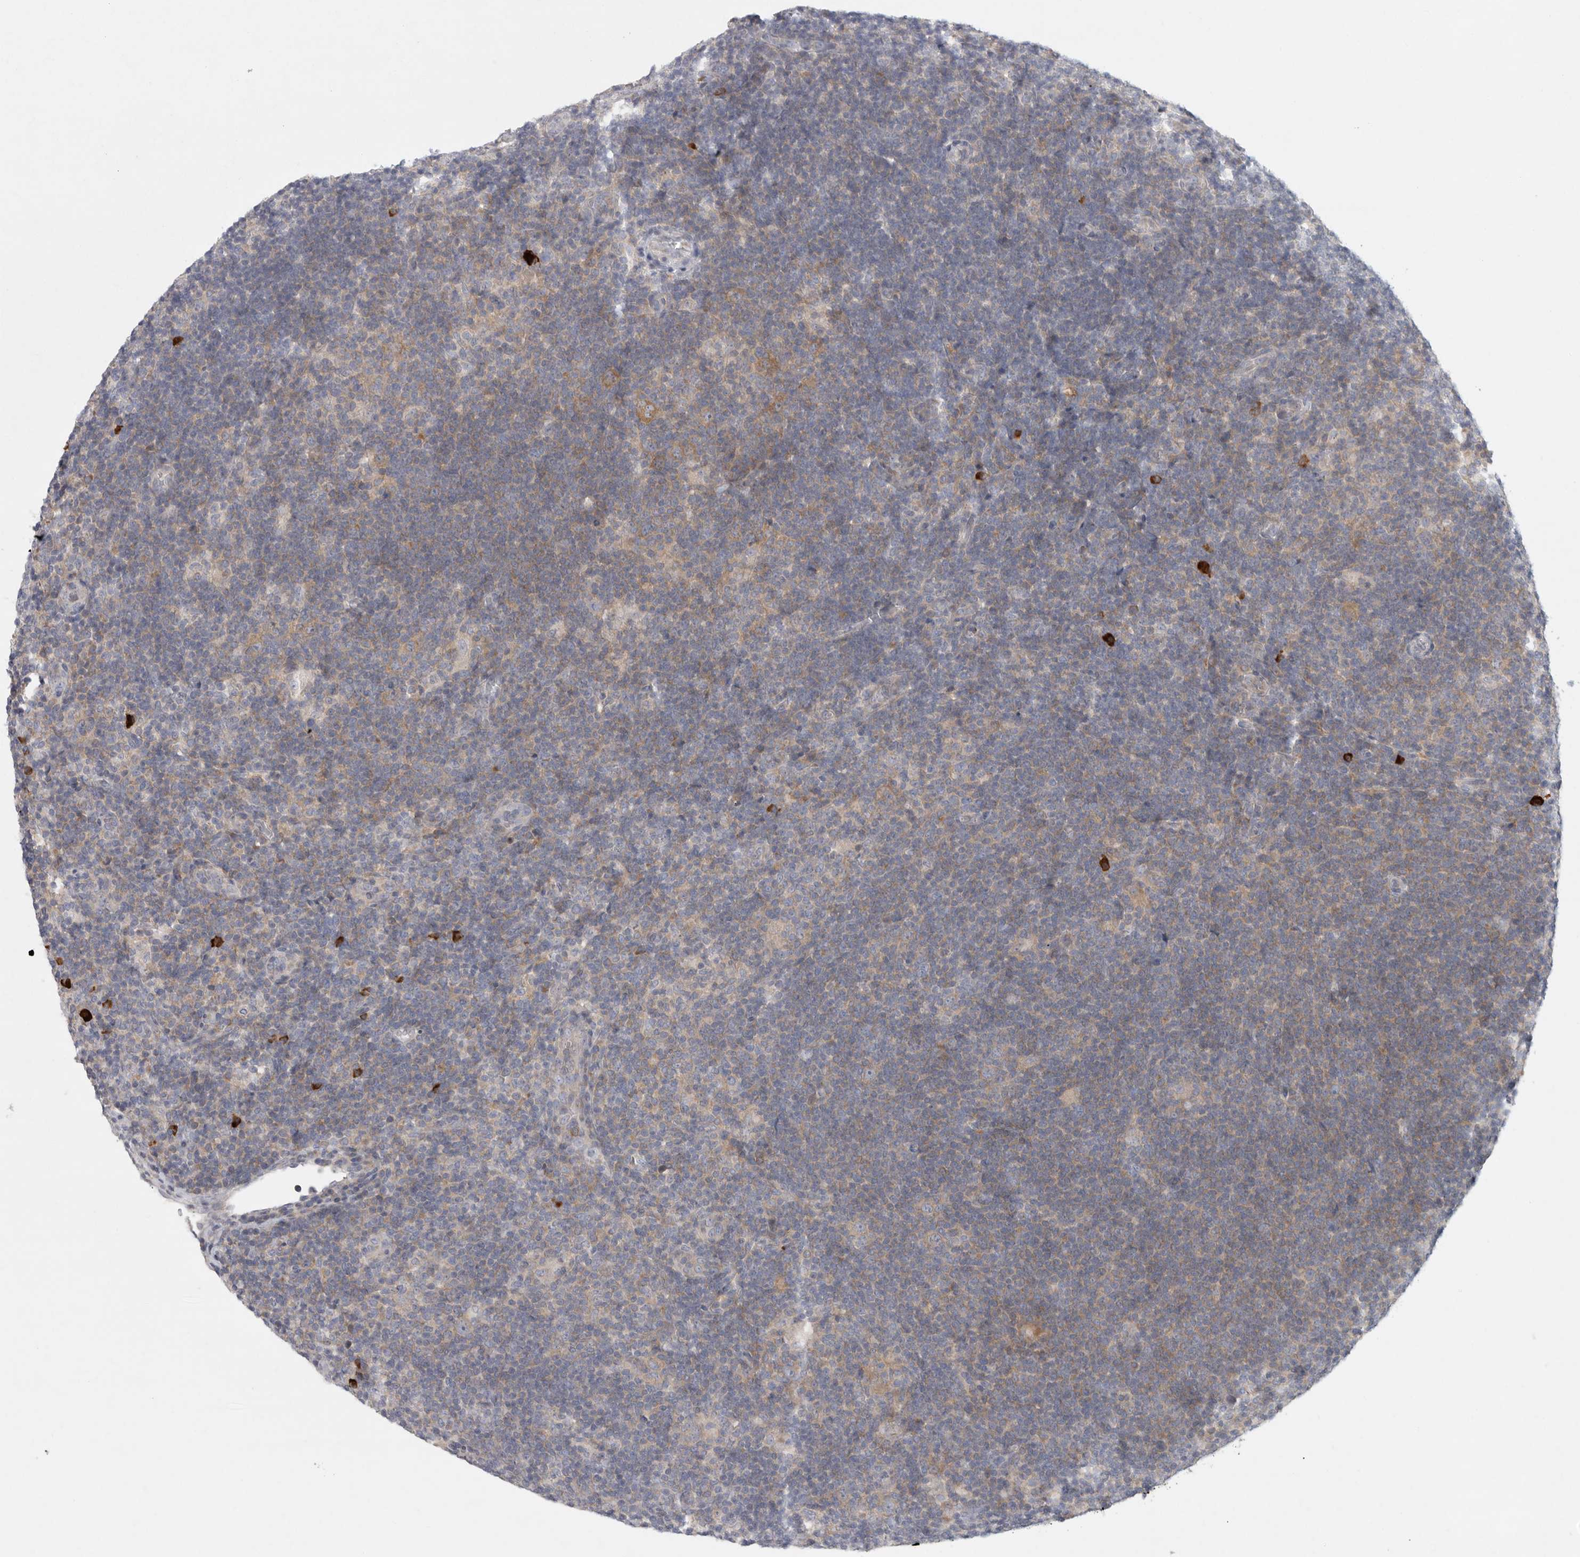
{"staining": {"intensity": "weak", "quantity": "25%-75%", "location": "cytoplasmic/membranous"}, "tissue": "lymphoma", "cell_type": "Tumor cells", "image_type": "cancer", "snomed": [{"axis": "morphology", "description": "Hodgkin's disease, NOS"}, {"axis": "topography", "description": "Lymph node"}], "caption": "Weak cytoplasmic/membranous expression is present in approximately 25%-75% of tumor cells in lymphoma.", "gene": "TMEM69", "patient": {"sex": "female", "age": 57}}